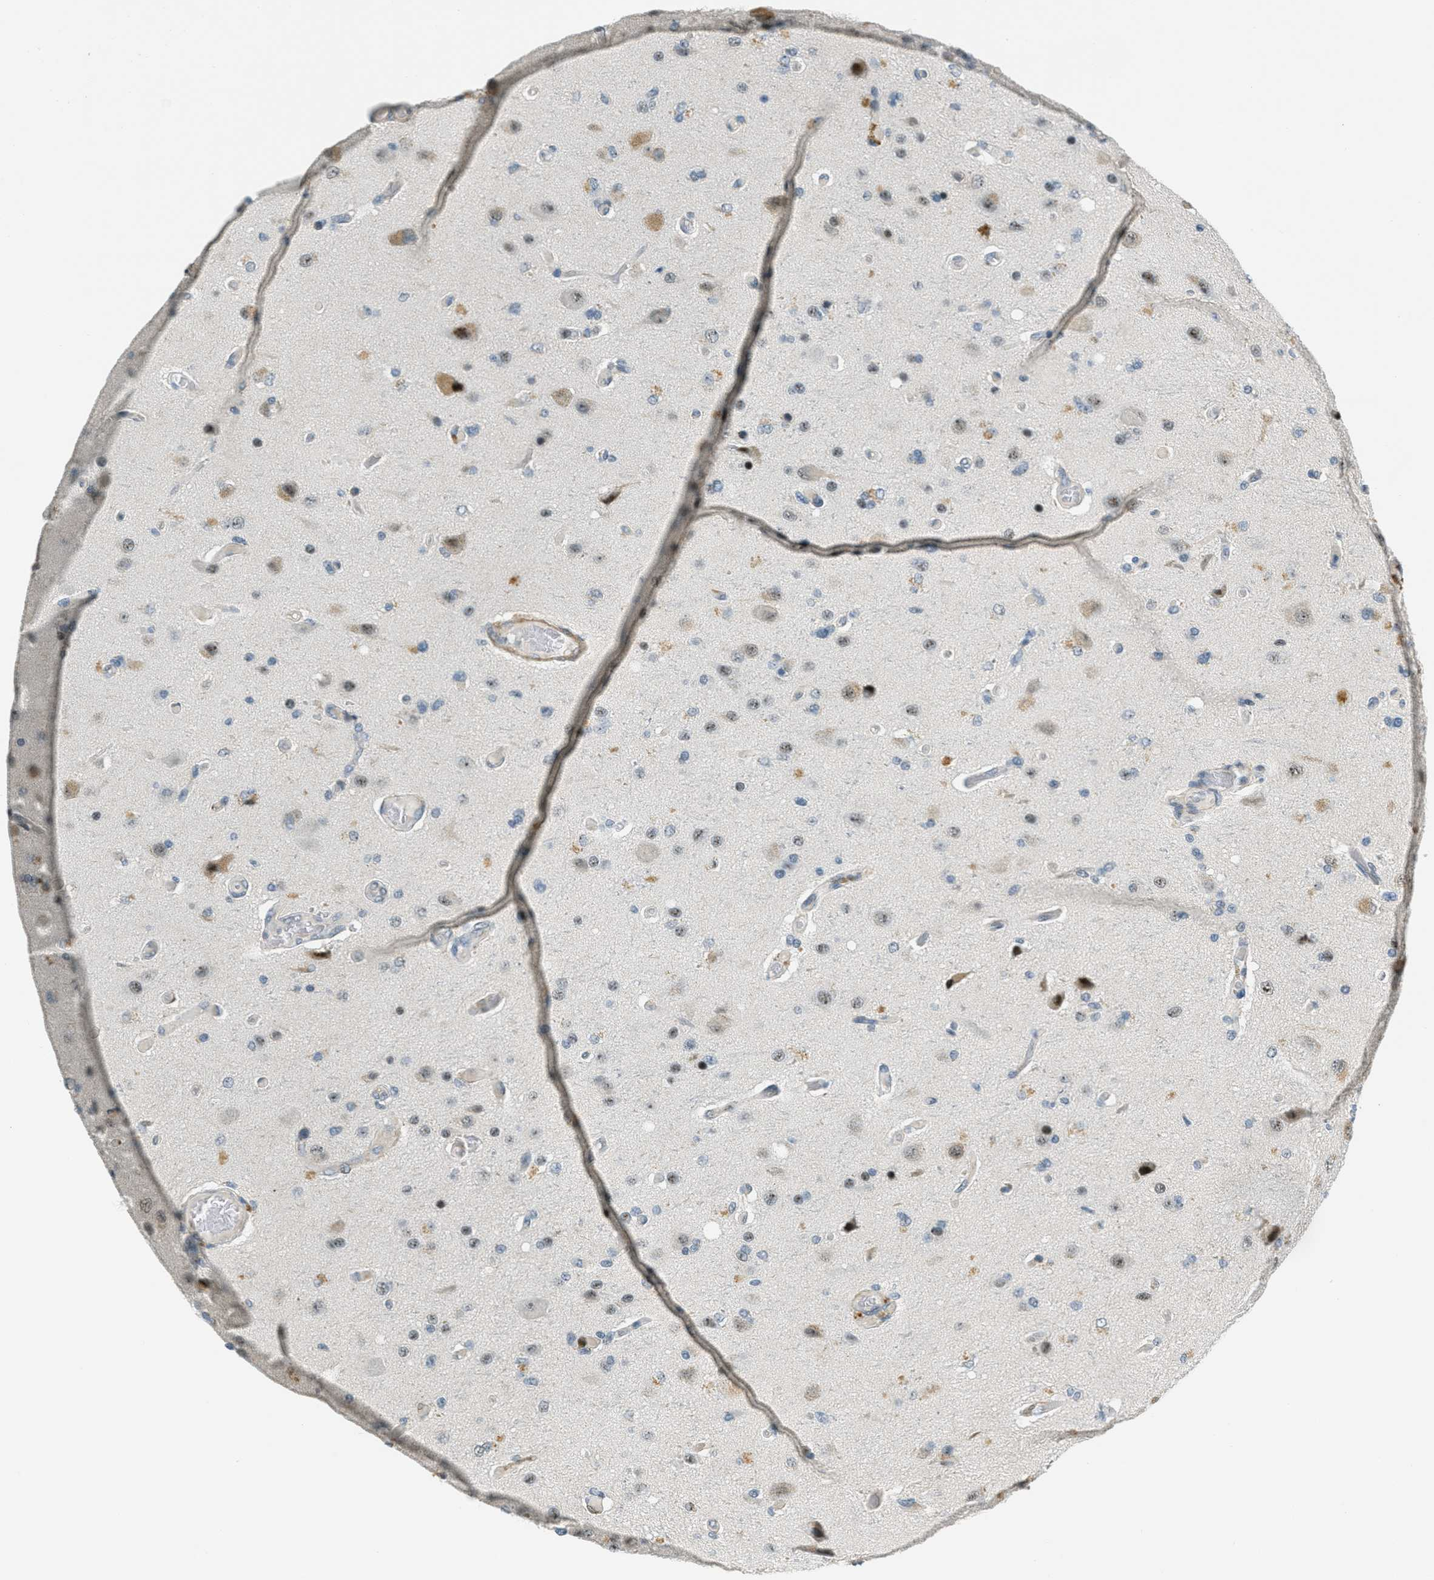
{"staining": {"intensity": "moderate", "quantity": "<25%", "location": "cytoplasmic/membranous"}, "tissue": "glioma", "cell_type": "Tumor cells", "image_type": "cancer", "snomed": [{"axis": "morphology", "description": "Normal tissue, NOS"}, {"axis": "morphology", "description": "Glioma, malignant, High grade"}, {"axis": "topography", "description": "Cerebral cortex"}], "caption": "Human high-grade glioma (malignant) stained with a protein marker demonstrates moderate staining in tumor cells.", "gene": "ZDHHC23", "patient": {"sex": "male", "age": 77}}